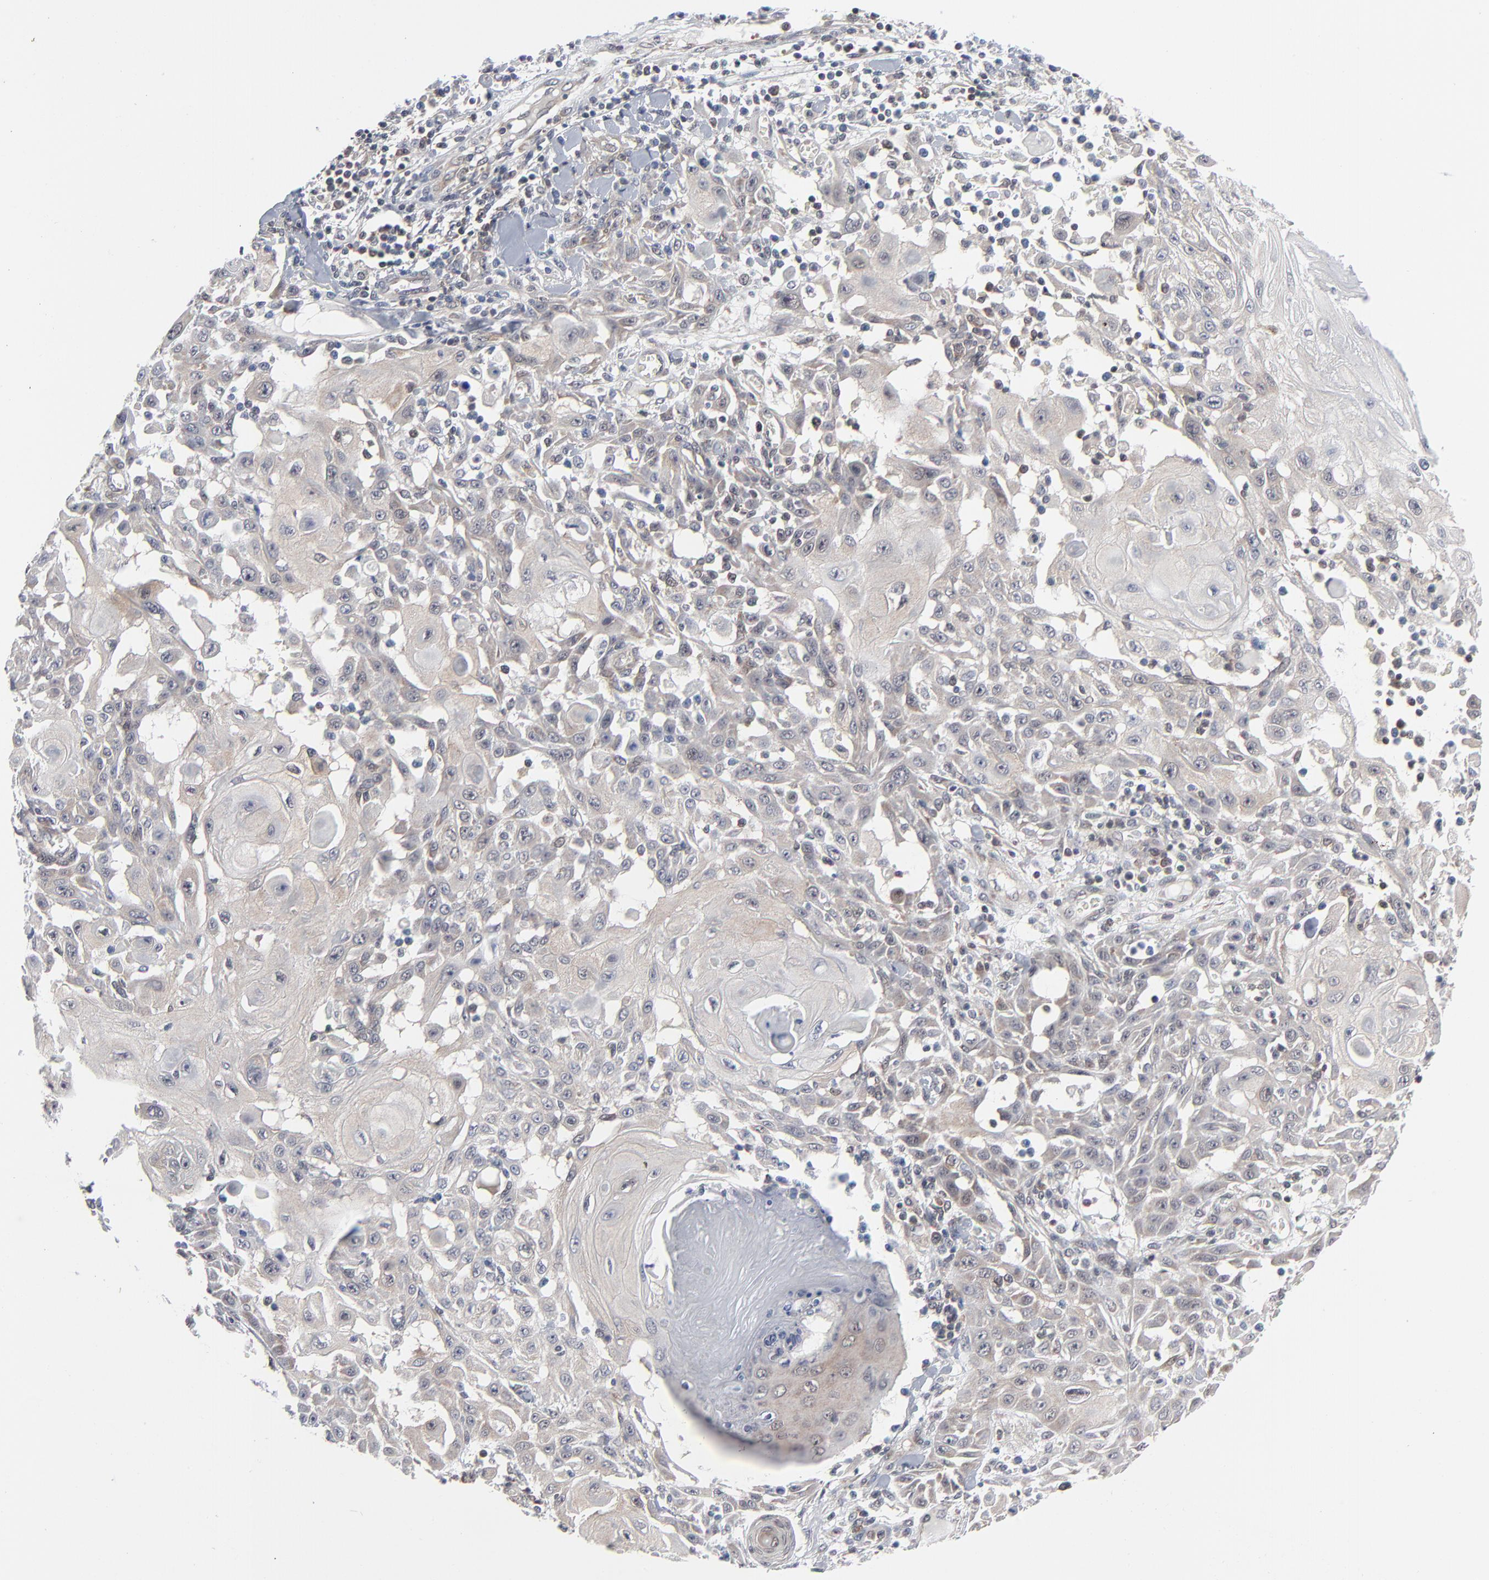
{"staining": {"intensity": "weak", "quantity": "<25%", "location": "cytoplasmic/membranous"}, "tissue": "skin cancer", "cell_type": "Tumor cells", "image_type": "cancer", "snomed": [{"axis": "morphology", "description": "Squamous cell carcinoma, NOS"}, {"axis": "topography", "description": "Skin"}], "caption": "Immunohistochemistry histopathology image of neoplastic tissue: skin squamous cell carcinoma stained with DAB (3,3'-diaminobenzidine) demonstrates no significant protein expression in tumor cells.", "gene": "RPS6KB1", "patient": {"sex": "male", "age": 24}}